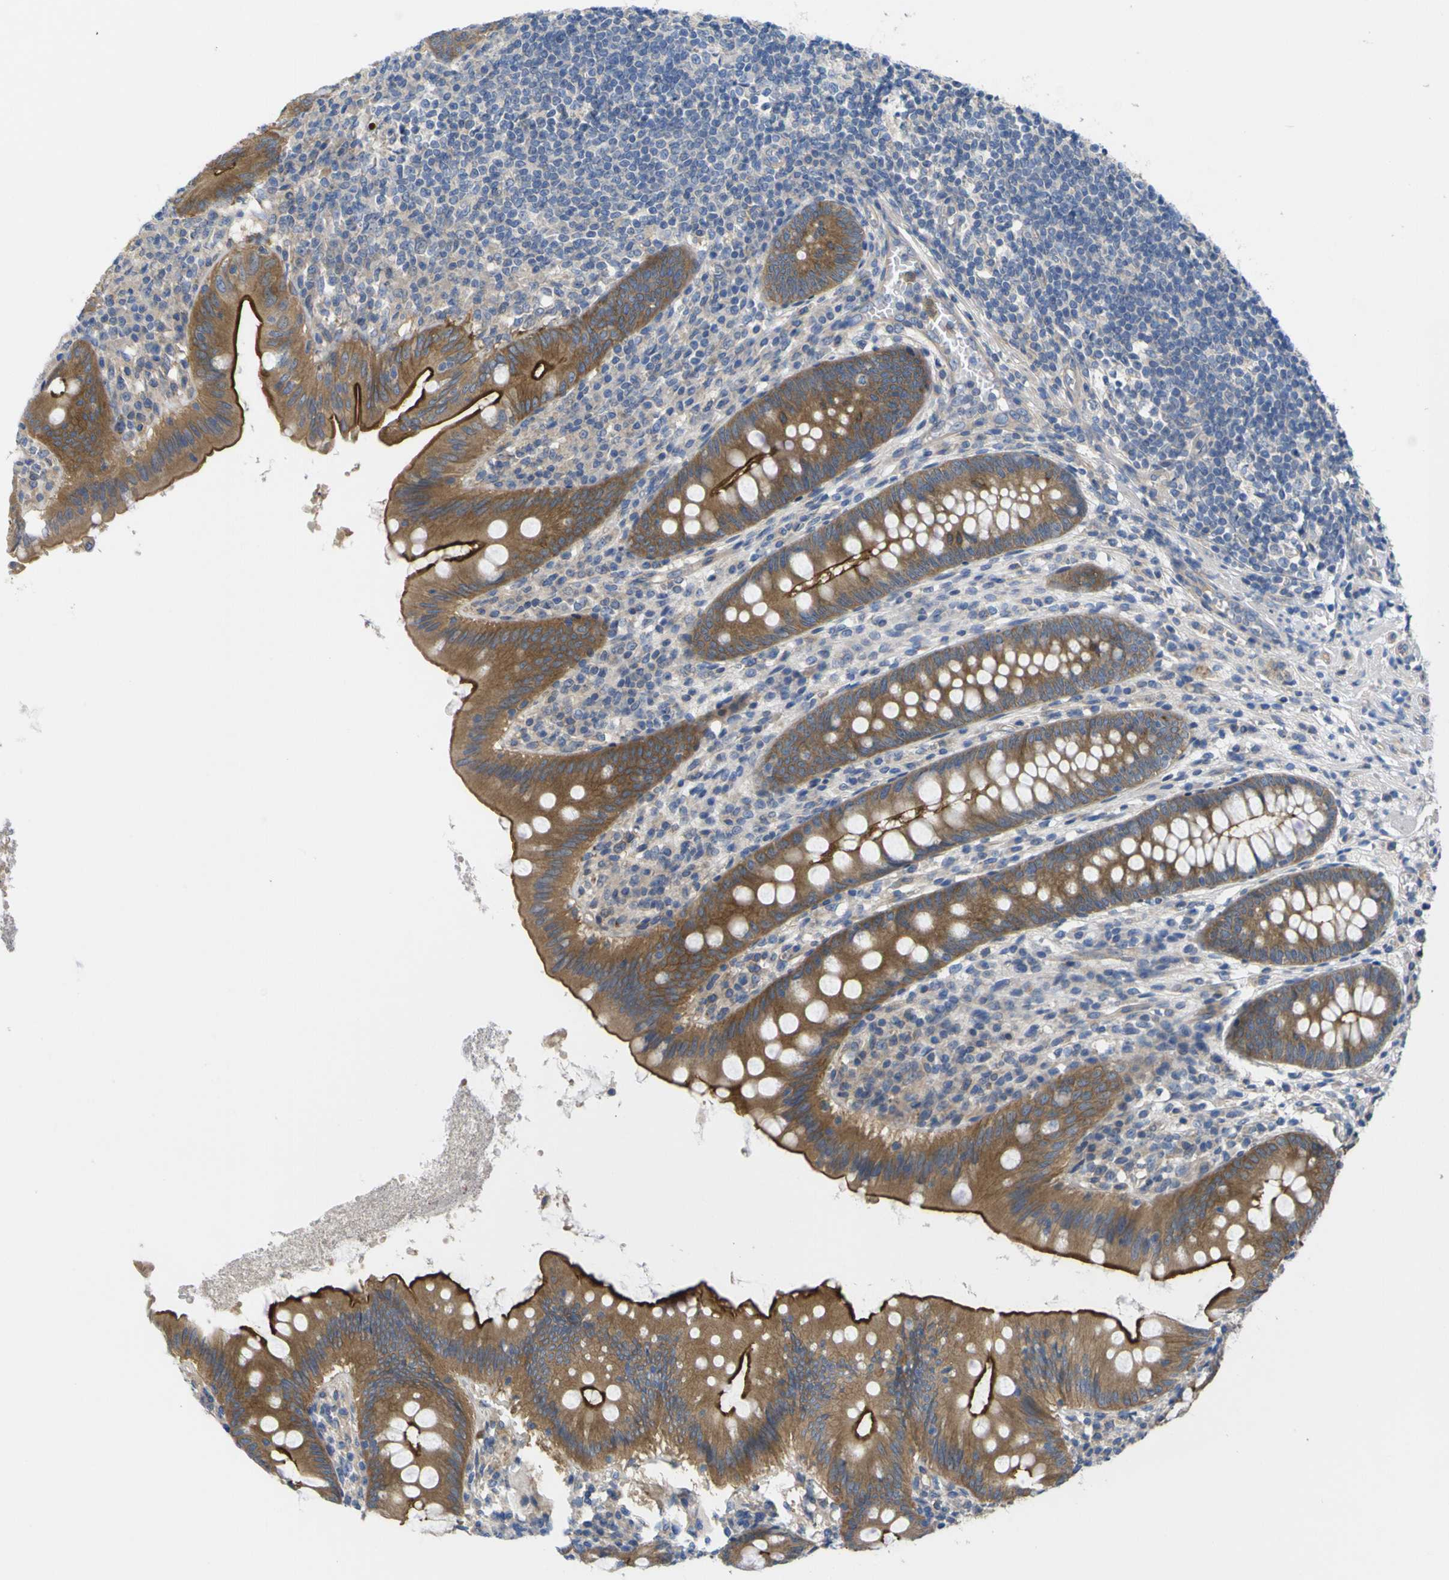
{"staining": {"intensity": "strong", "quantity": ">75%", "location": "cytoplasmic/membranous"}, "tissue": "appendix", "cell_type": "Glandular cells", "image_type": "normal", "snomed": [{"axis": "morphology", "description": "Normal tissue, NOS"}, {"axis": "topography", "description": "Appendix"}], "caption": "Protein staining by IHC reveals strong cytoplasmic/membranous expression in about >75% of glandular cells in unremarkable appendix. Using DAB (3,3'-diaminobenzidine) (brown) and hematoxylin (blue) stains, captured at high magnification using brightfield microscopy.", "gene": "USH1C", "patient": {"sex": "male", "age": 56}}